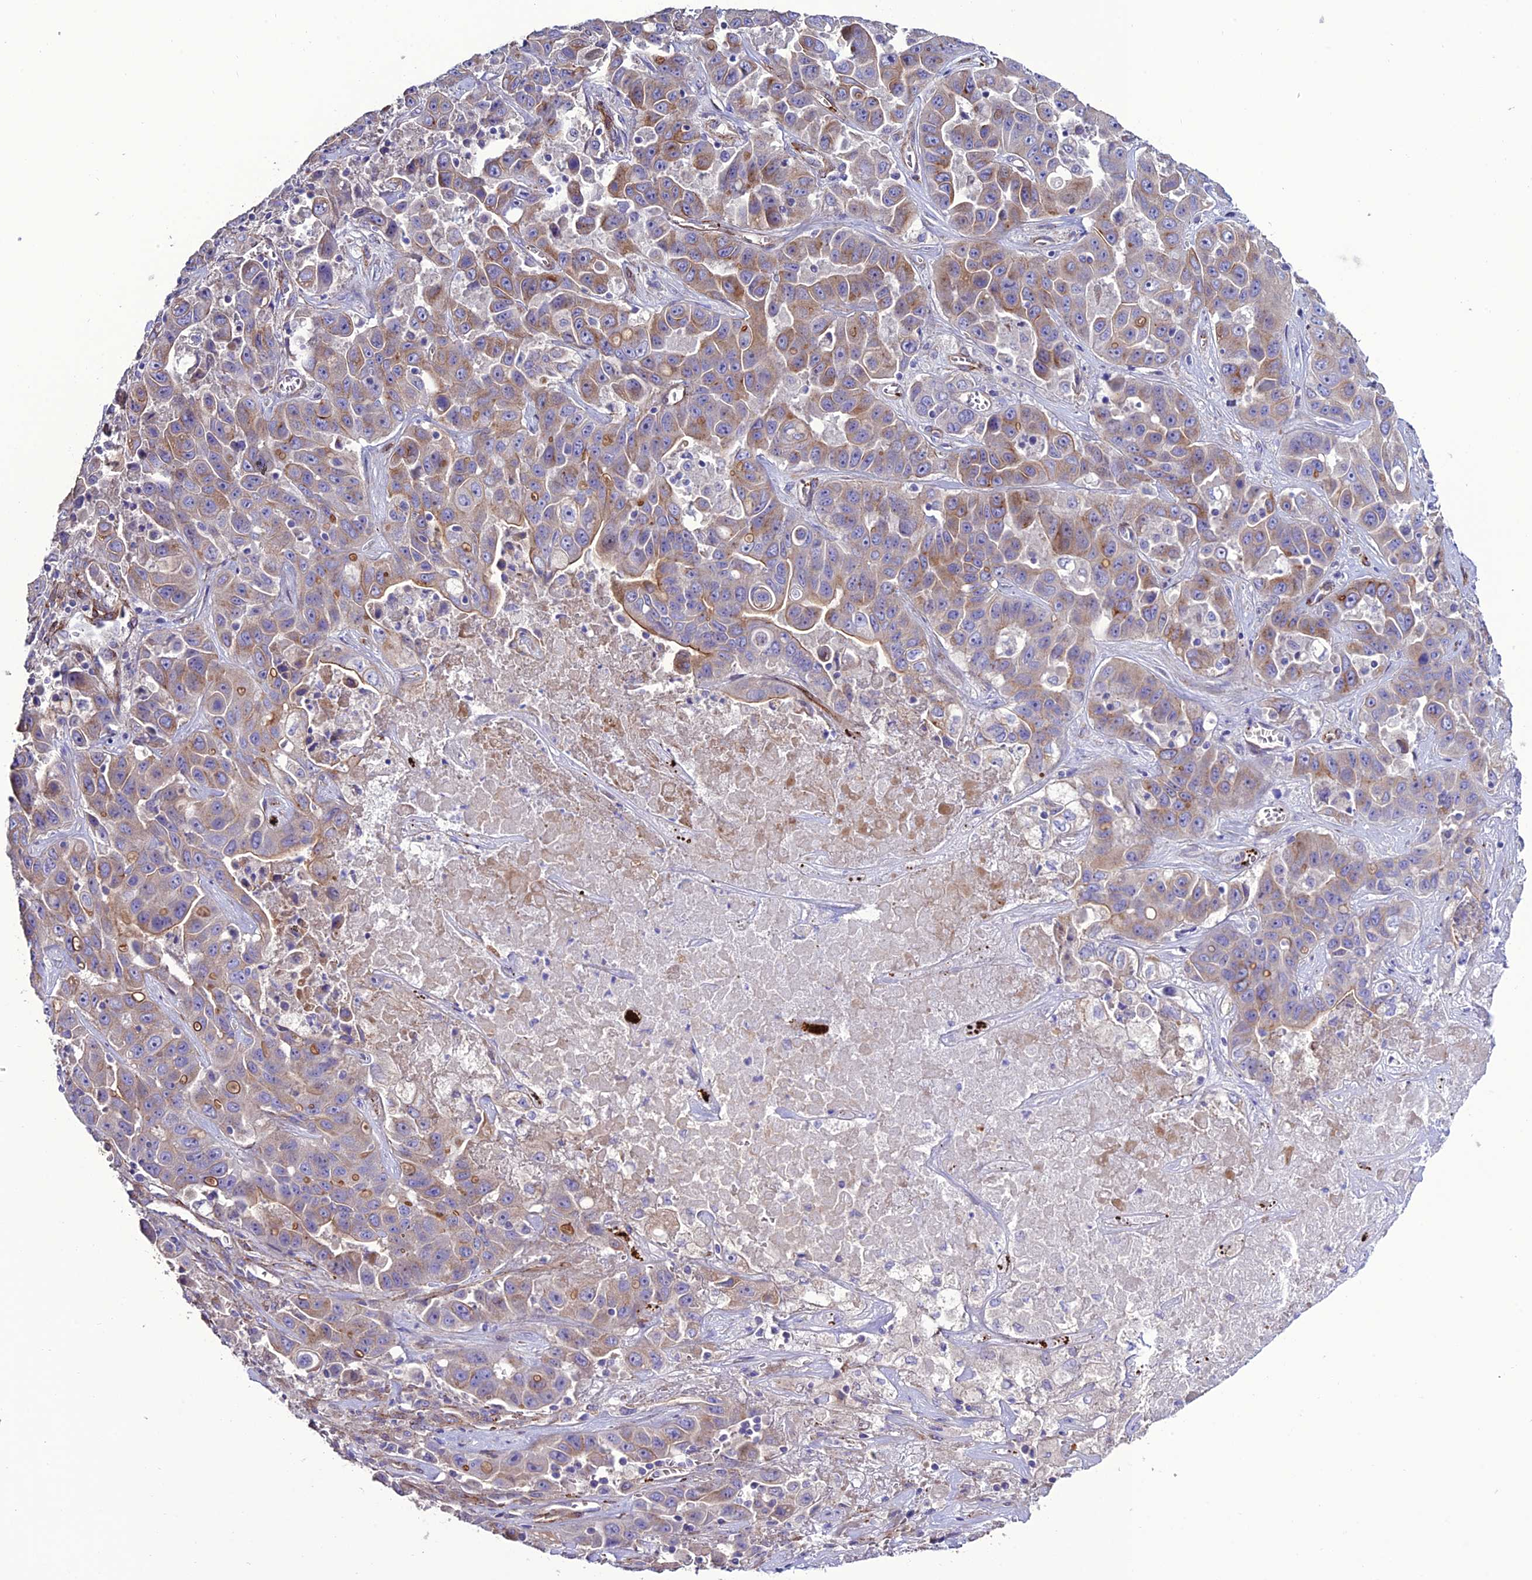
{"staining": {"intensity": "weak", "quantity": "25%-75%", "location": "cytoplasmic/membranous"}, "tissue": "liver cancer", "cell_type": "Tumor cells", "image_type": "cancer", "snomed": [{"axis": "morphology", "description": "Cholangiocarcinoma"}, {"axis": "topography", "description": "Liver"}], "caption": "Tumor cells exhibit low levels of weak cytoplasmic/membranous staining in approximately 25%-75% of cells in liver cancer (cholangiocarcinoma). The protein is stained brown, and the nuclei are stained in blue (DAB (3,3'-diaminobenzidine) IHC with brightfield microscopy, high magnification).", "gene": "REX1BD", "patient": {"sex": "female", "age": 52}}